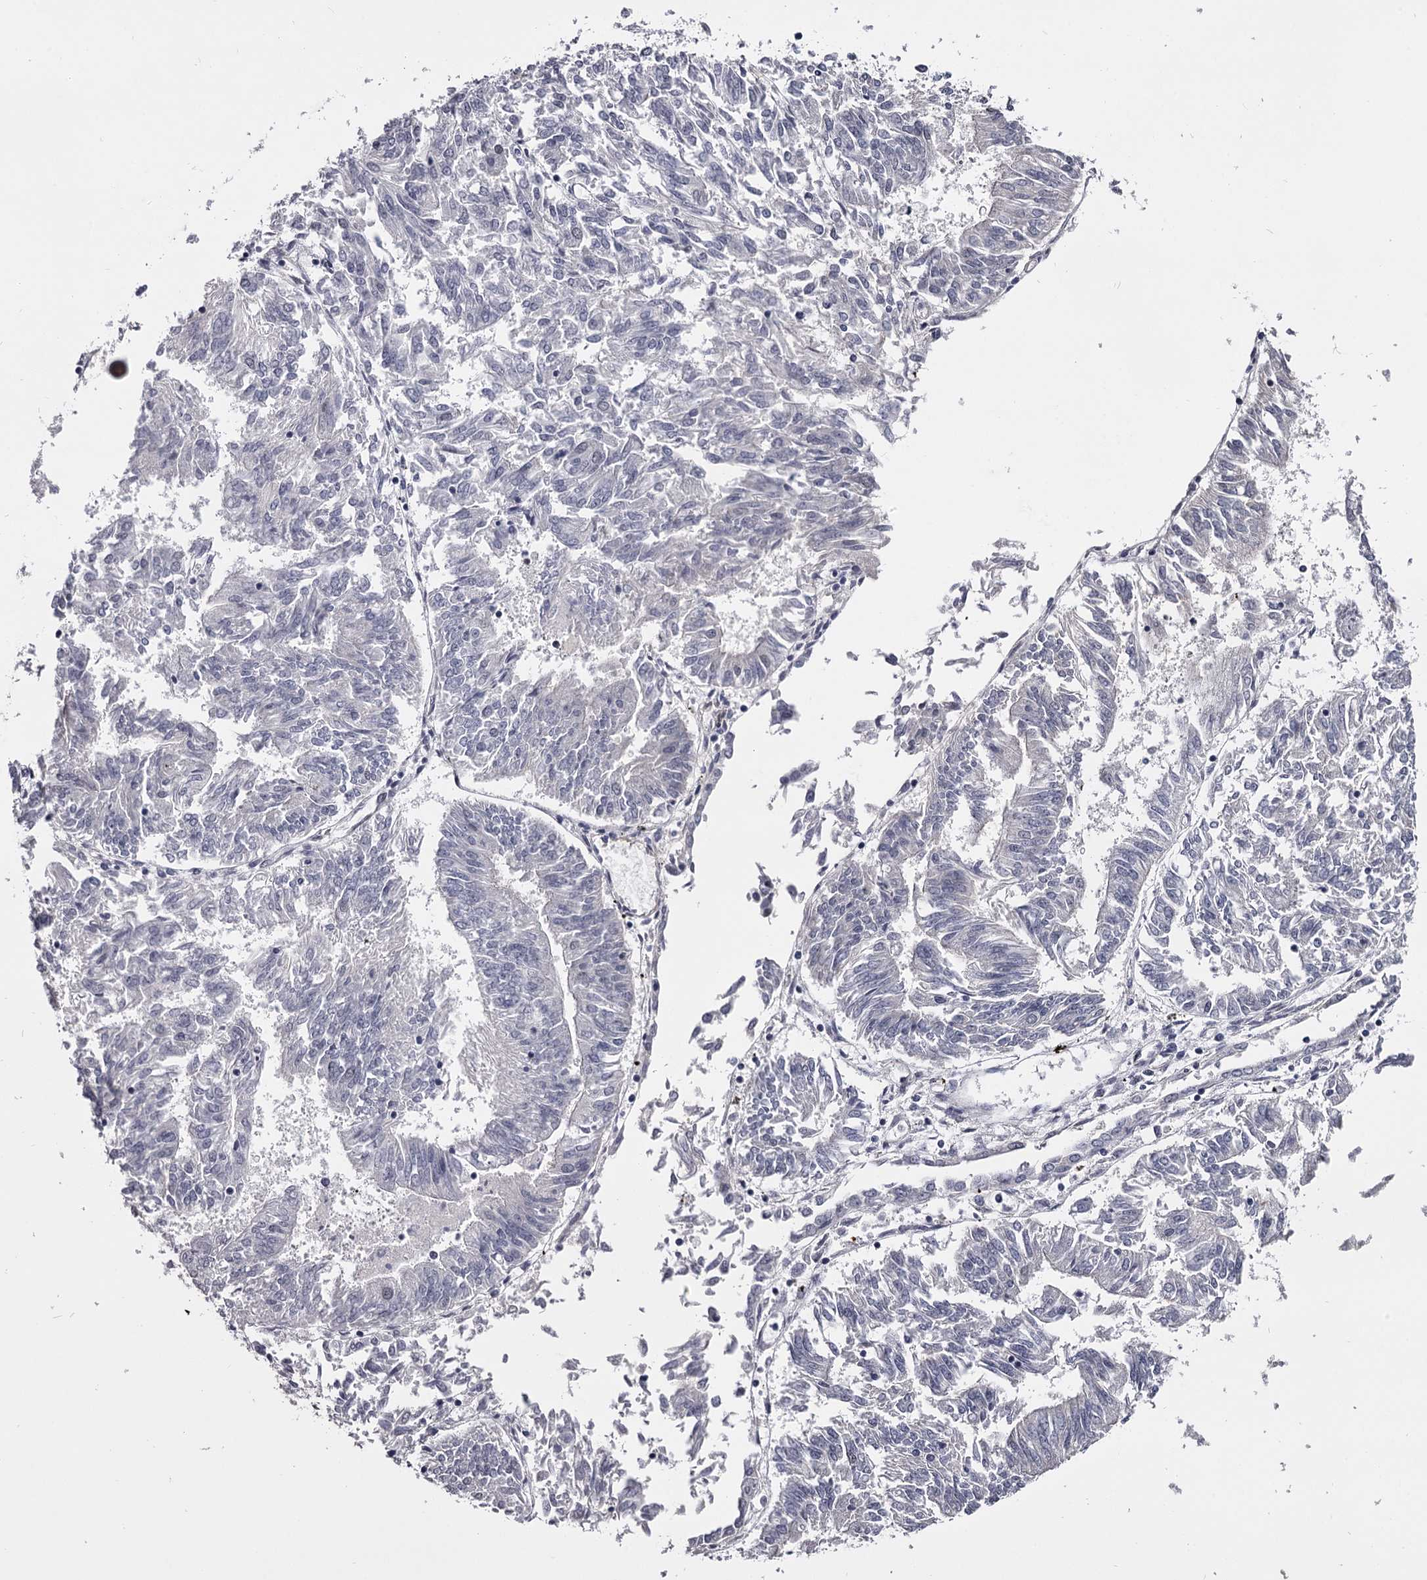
{"staining": {"intensity": "negative", "quantity": "none", "location": "none"}, "tissue": "endometrial cancer", "cell_type": "Tumor cells", "image_type": "cancer", "snomed": [{"axis": "morphology", "description": "Adenocarcinoma, NOS"}, {"axis": "topography", "description": "Endometrium"}], "caption": "Histopathology image shows no protein positivity in tumor cells of endometrial adenocarcinoma tissue. (Brightfield microscopy of DAB IHC at high magnification).", "gene": "OVOL2", "patient": {"sex": "female", "age": 58}}